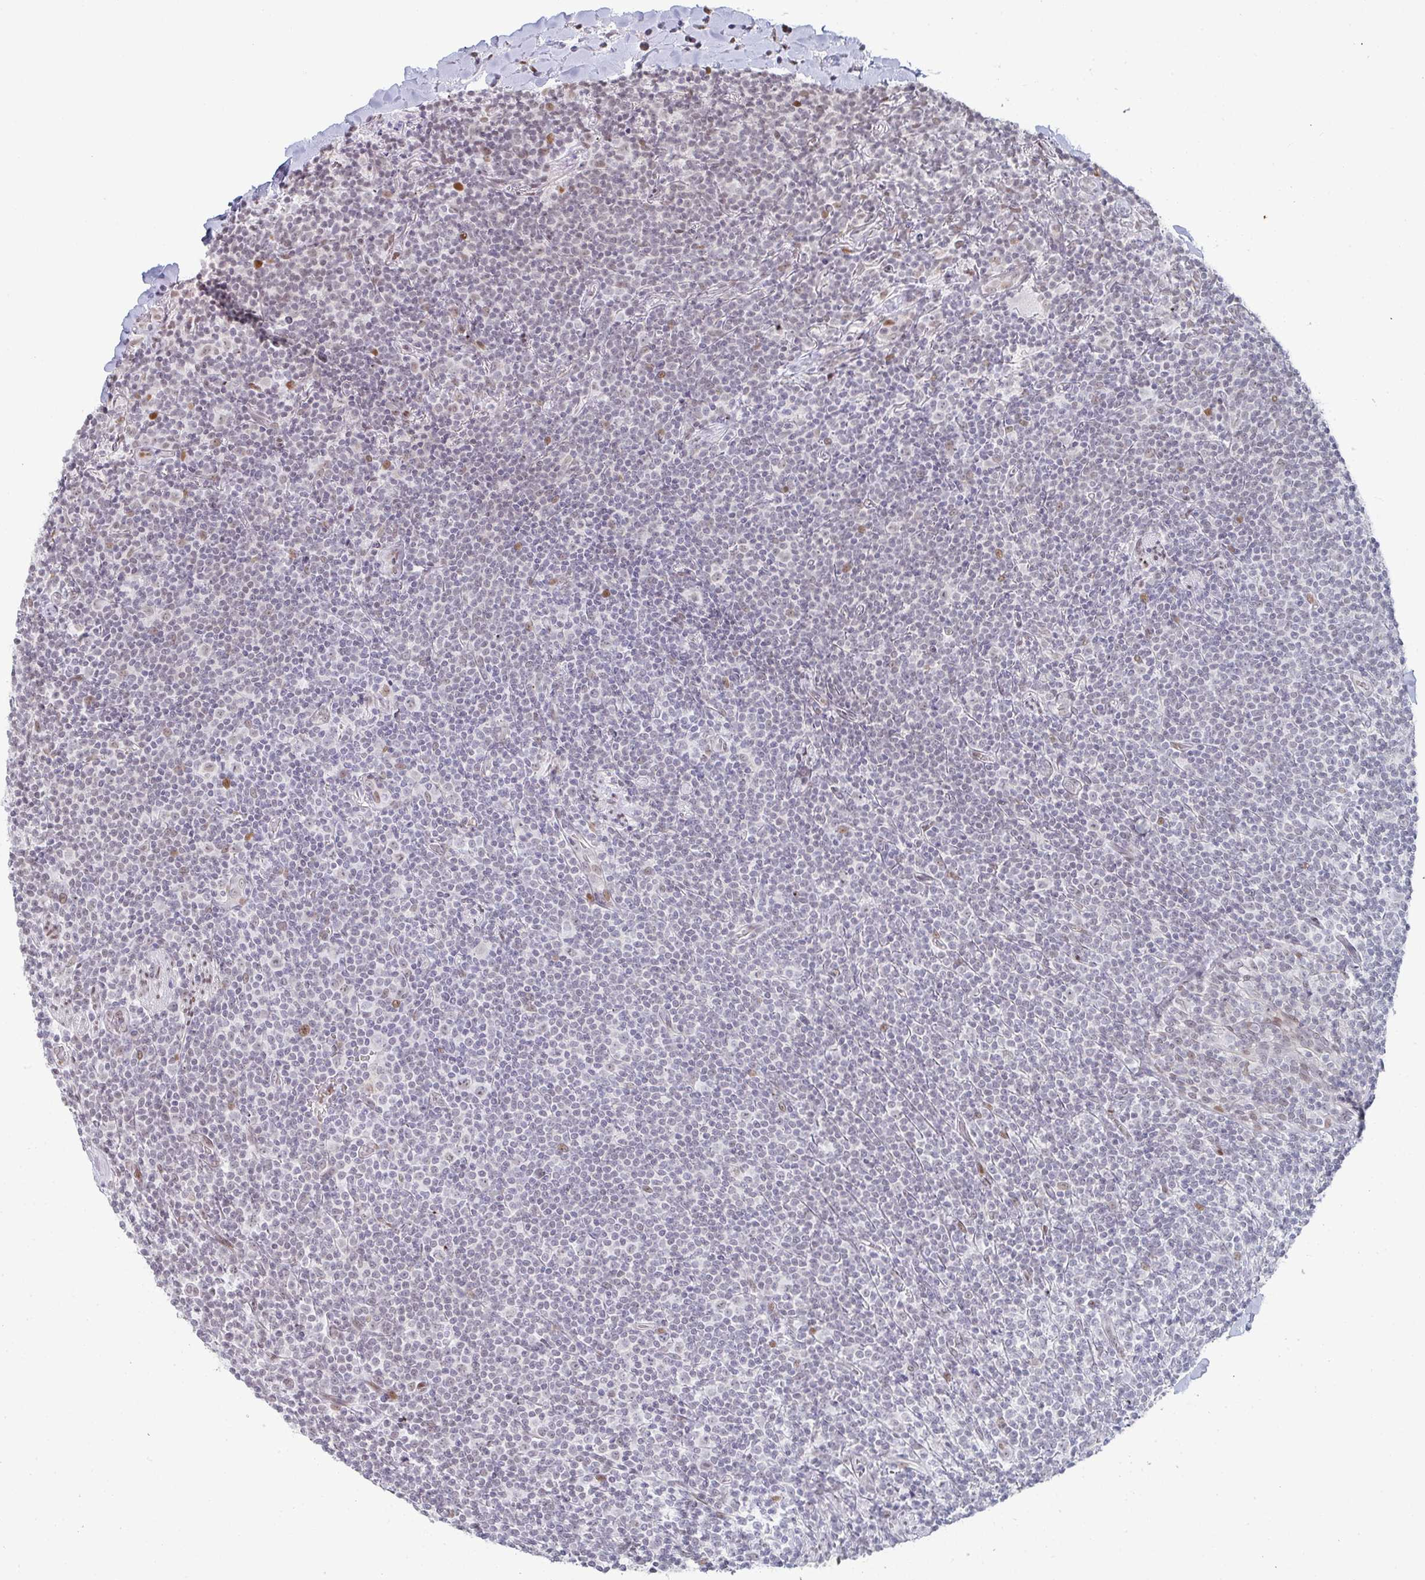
{"staining": {"intensity": "negative", "quantity": "none", "location": "none"}, "tissue": "lymphoma", "cell_type": "Tumor cells", "image_type": "cancer", "snomed": [{"axis": "morphology", "description": "Malignant lymphoma, non-Hodgkin's type, Low grade"}, {"axis": "topography", "description": "Lung"}], "caption": "The immunohistochemistry image has no significant staining in tumor cells of low-grade malignant lymphoma, non-Hodgkin's type tissue. (DAB immunohistochemistry (IHC), high magnification).", "gene": "POU2AF2", "patient": {"sex": "female", "age": 71}}